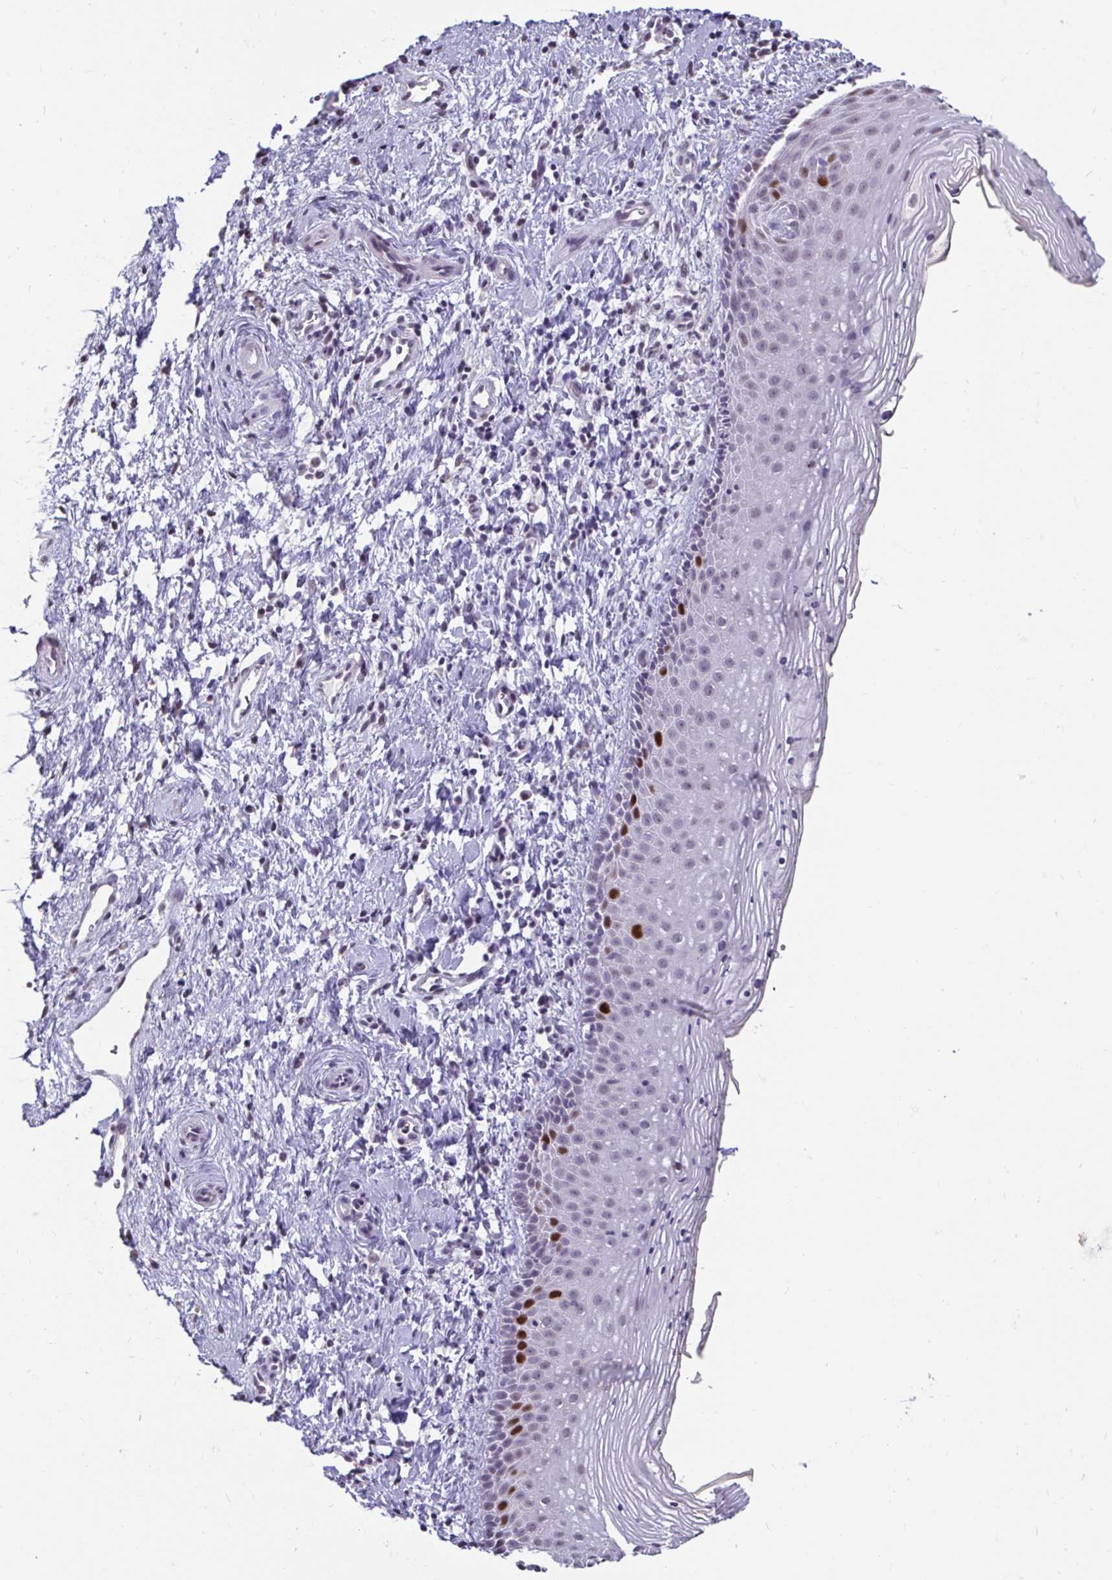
{"staining": {"intensity": "strong", "quantity": "25%-75%", "location": "nuclear"}, "tissue": "vagina", "cell_type": "Squamous epithelial cells", "image_type": "normal", "snomed": [{"axis": "morphology", "description": "Normal tissue, NOS"}, {"axis": "topography", "description": "Vagina"}], "caption": "Immunohistochemical staining of normal vagina exhibits high levels of strong nuclear staining in approximately 25%-75% of squamous epithelial cells.", "gene": "ANLN", "patient": {"sex": "female", "age": 51}}